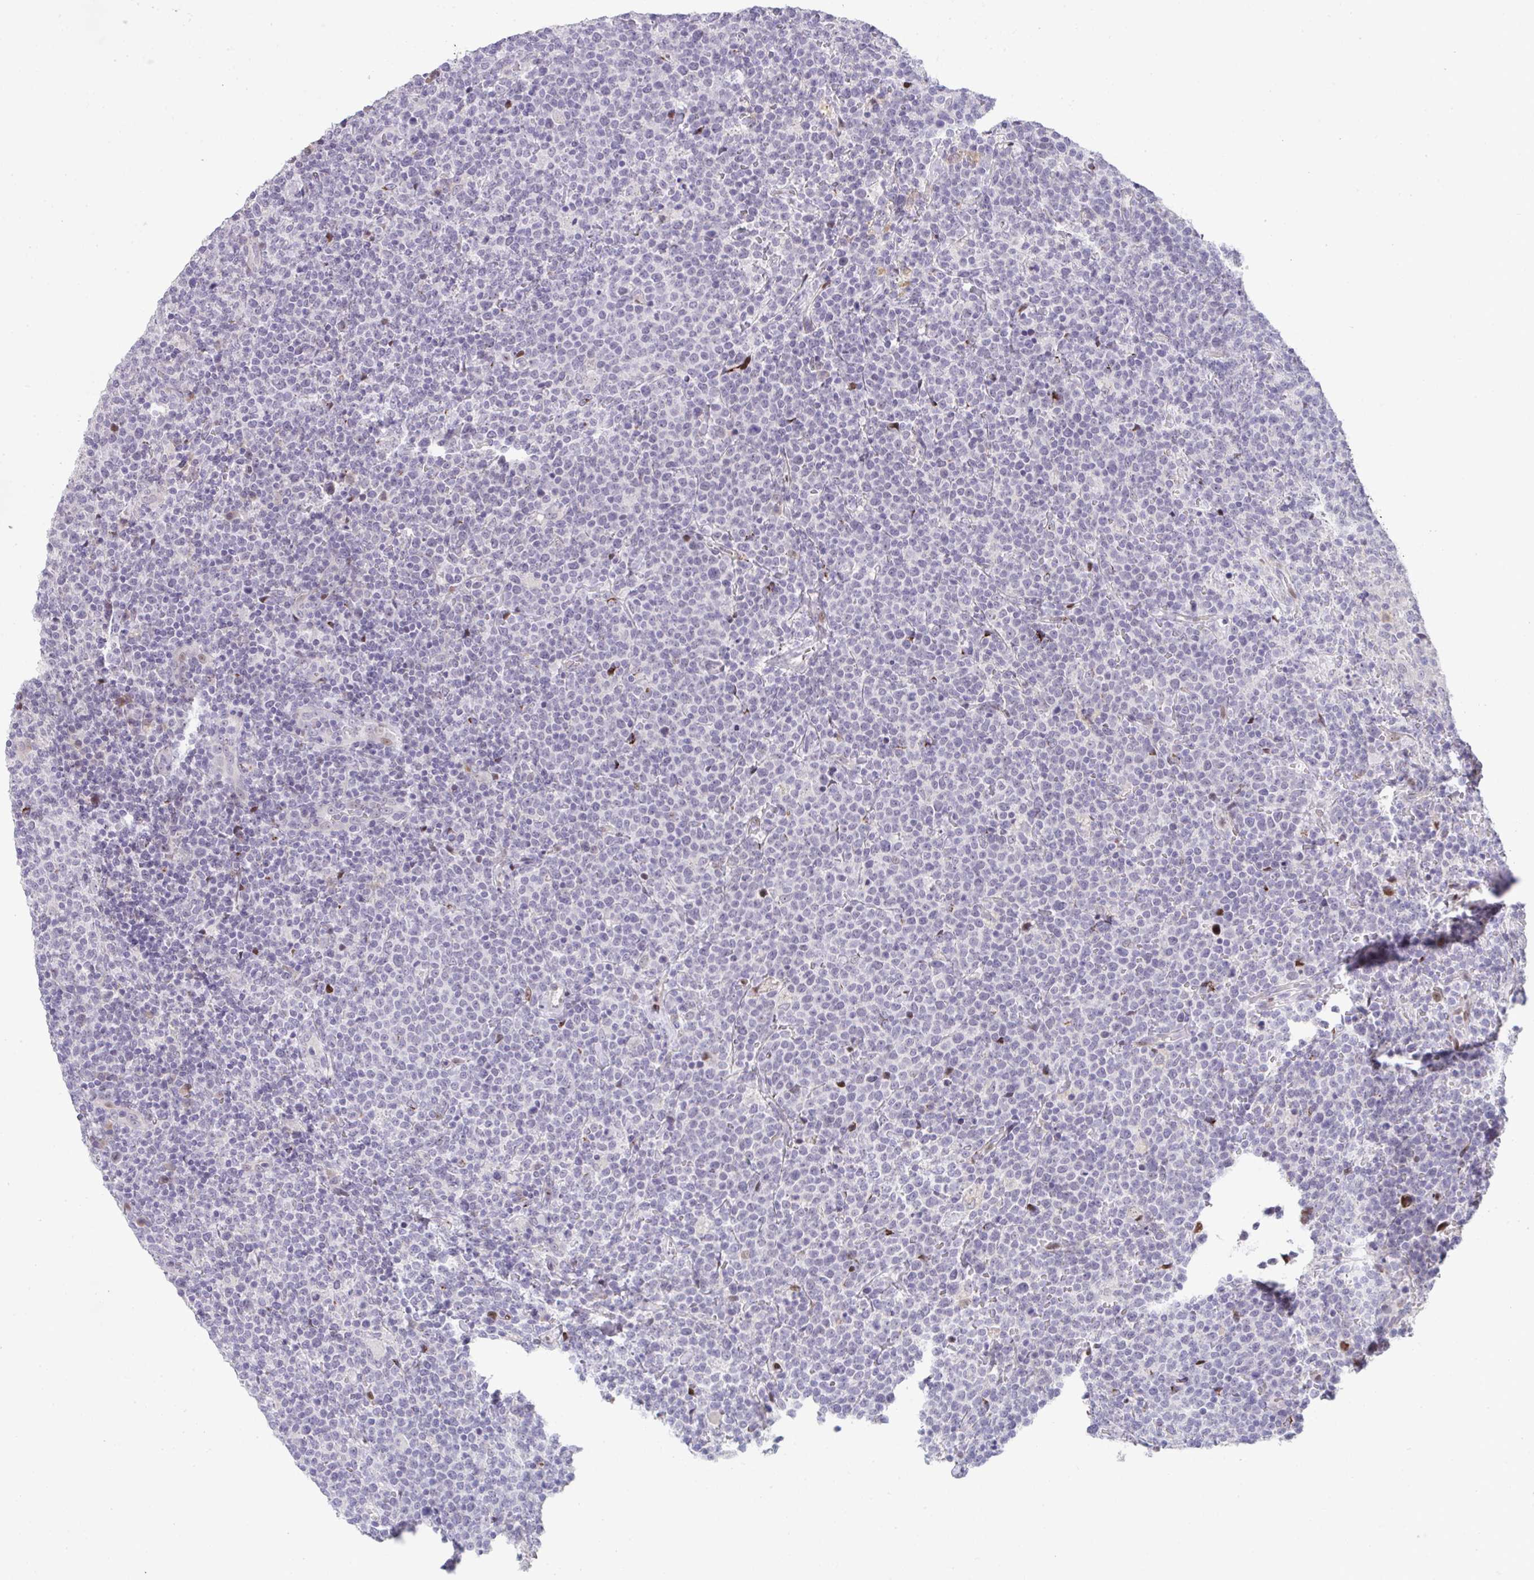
{"staining": {"intensity": "moderate", "quantity": "<25%", "location": "nuclear"}, "tissue": "lymphoma", "cell_type": "Tumor cells", "image_type": "cancer", "snomed": [{"axis": "morphology", "description": "Malignant lymphoma, non-Hodgkin's type, High grade"}, {"axis": "topography", "description": "Lymph node"}], "caption": "High-grade malignant lymphoma, non-Hodgkin's type was stained to show a protein in brown. There is low levels of moderate nuclear expression in about <25% of tumor cells.", "gene": "GALNT16", "patient": {"sex": "male", "age": 61}}